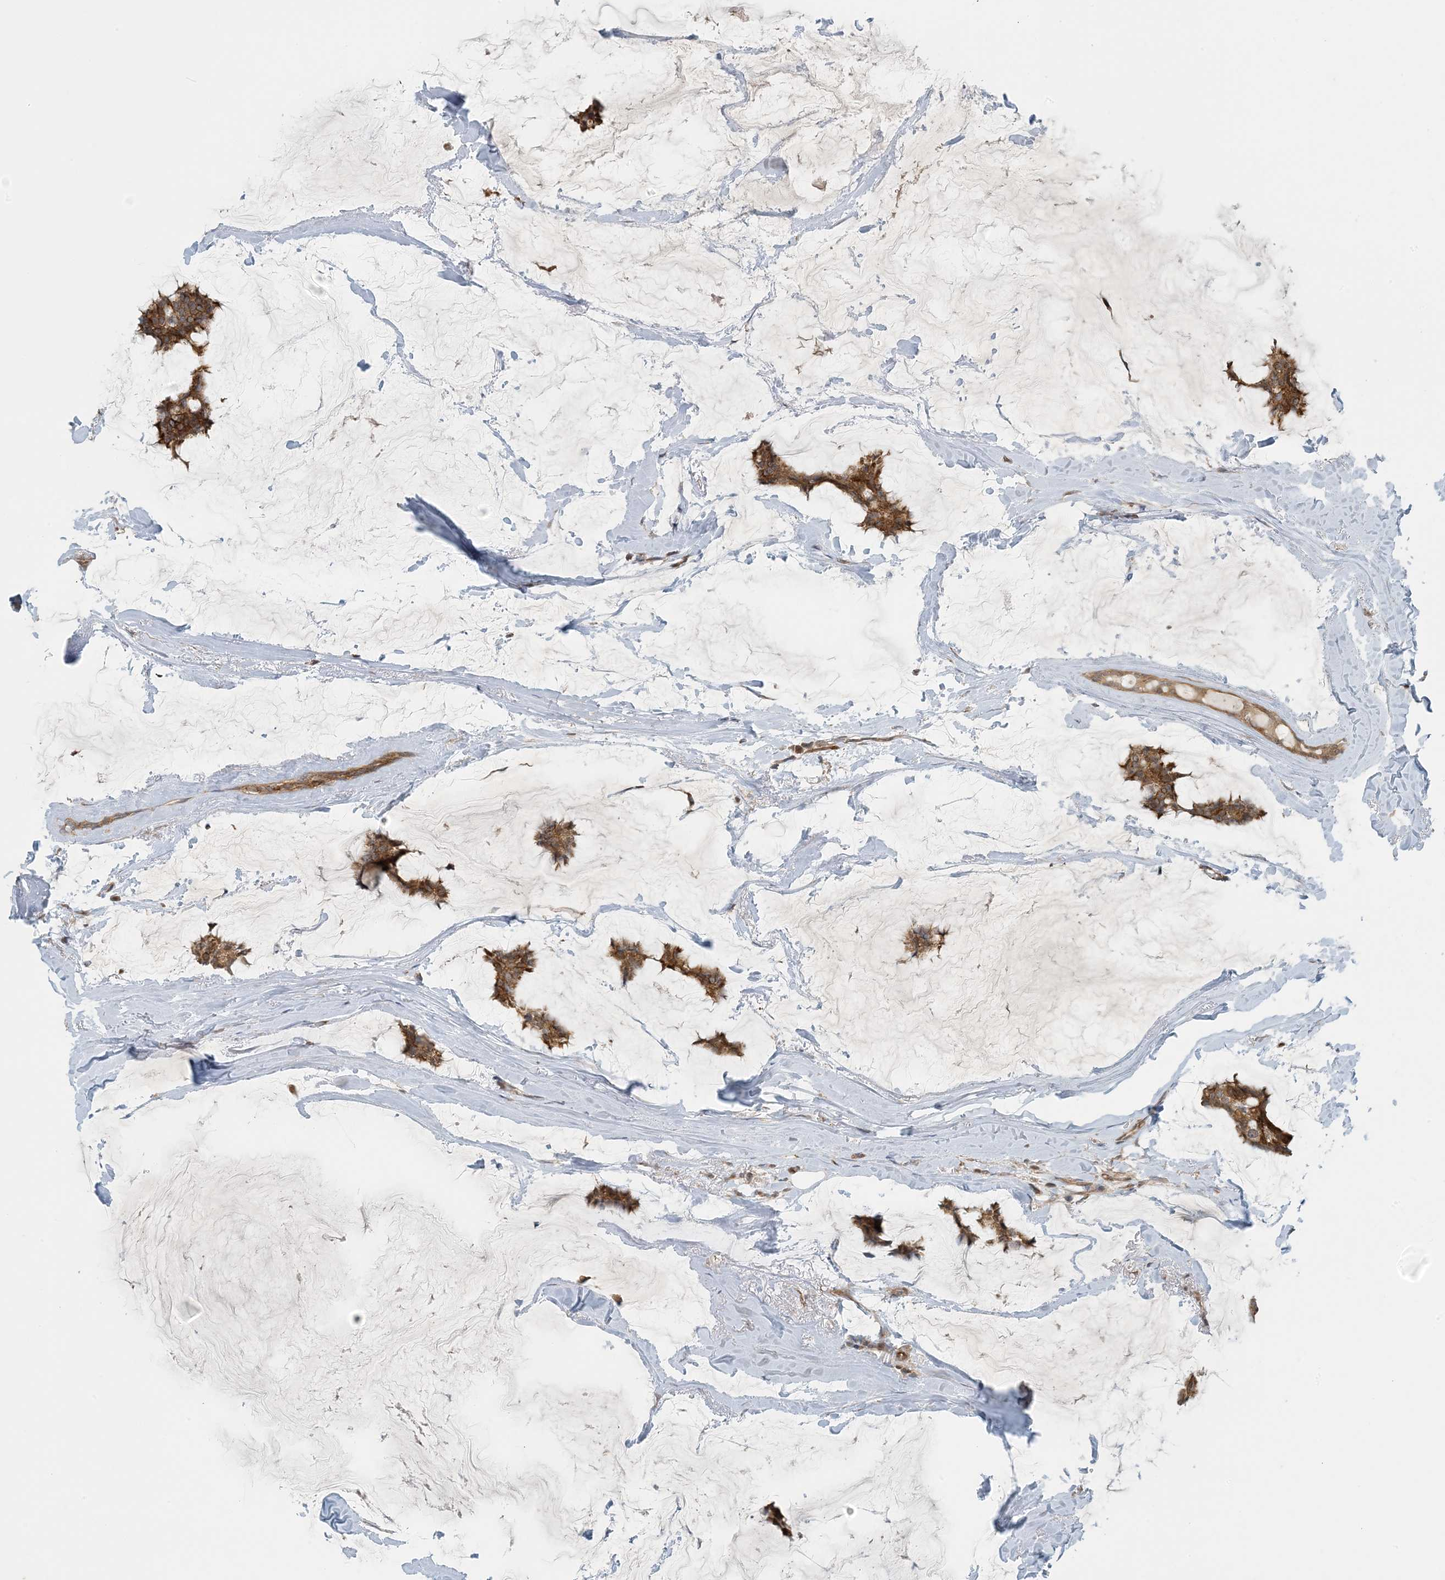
{"staining": {"intensity": "moderate", "quantity": ">75%", "location": "cytoplasmic/membranous"}, "tissue": "breast cancer", "cell_type": "Tumor cells", "image_type": "cancer", "snomed": [{"axis": "morphology", "description": "Duct carcinoma"}, {"axis": "topography", "description": "Breast"}], "caption": "Breast cancer stained for a protein demonstrates moderate cytoplasmic/membranous positivity in tumor cells. (IHC, brightfield microscopy, high magnification).", "gene": "ZBTB3", "patient": {"sex": "female", "age": 93}}